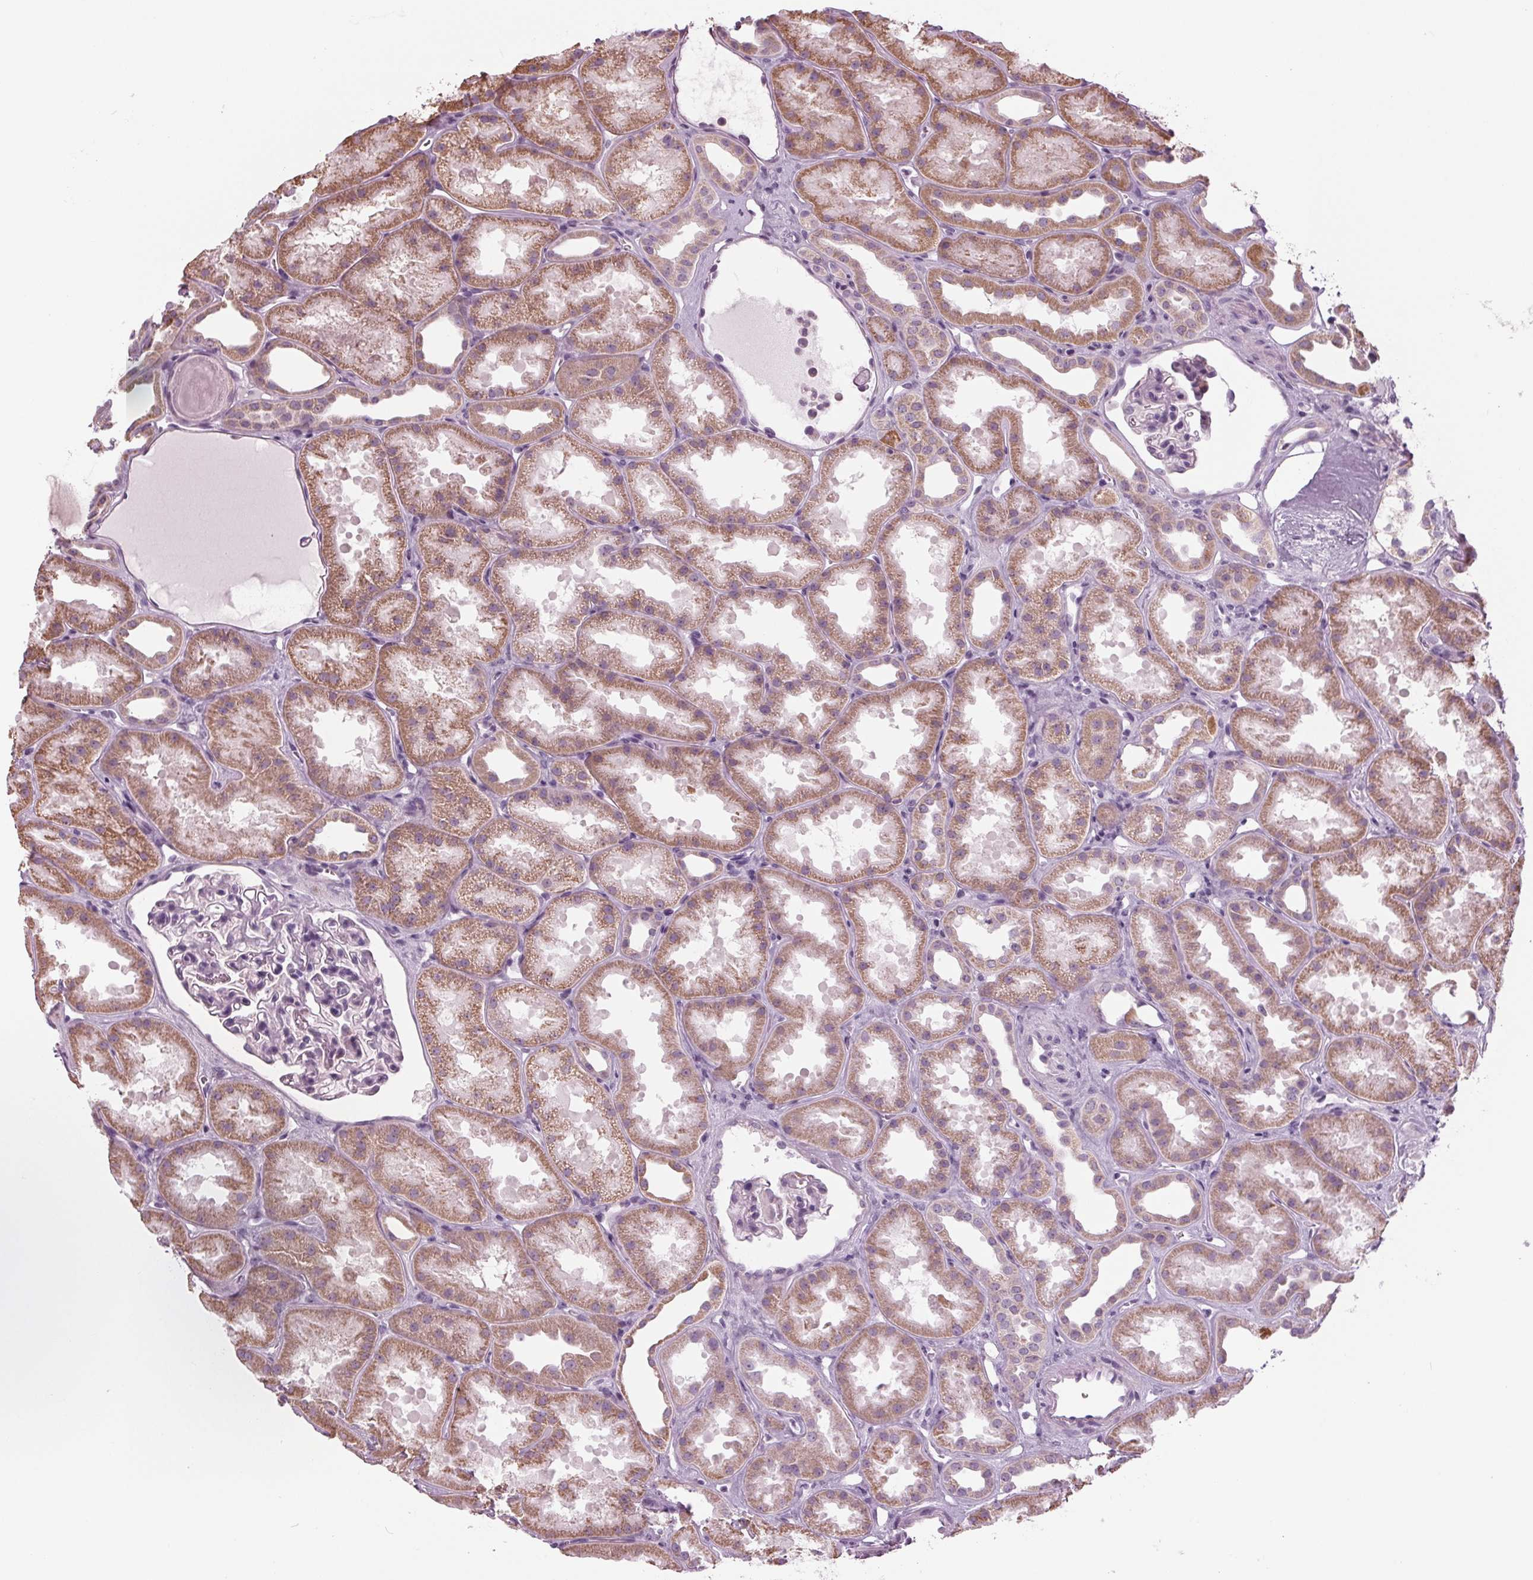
{"staining": {"intensity": "negative", "quantity": "none", "location": "none"}, "tissue": "kidney", "cell_type": "Cells in glomeruli", "image_type": "normal", "snomed": [{"axis": "morphology", "description": "Normal tissue, NOS"}, {"axis": "topography", "description": "Kidney"}], "caption": "High power microscopy photomicrograph of an IHC histopathology image of unremarkable kidney, revealing no significant staining in cells in glomeruli. (Brightfield microscopy of DAB (3,3'-diaminobenzidine) immunohistochemistry (IHC) at high magnification).", "gene": "SAMD4A", "patient": {"sex": "male", "age": 61}}